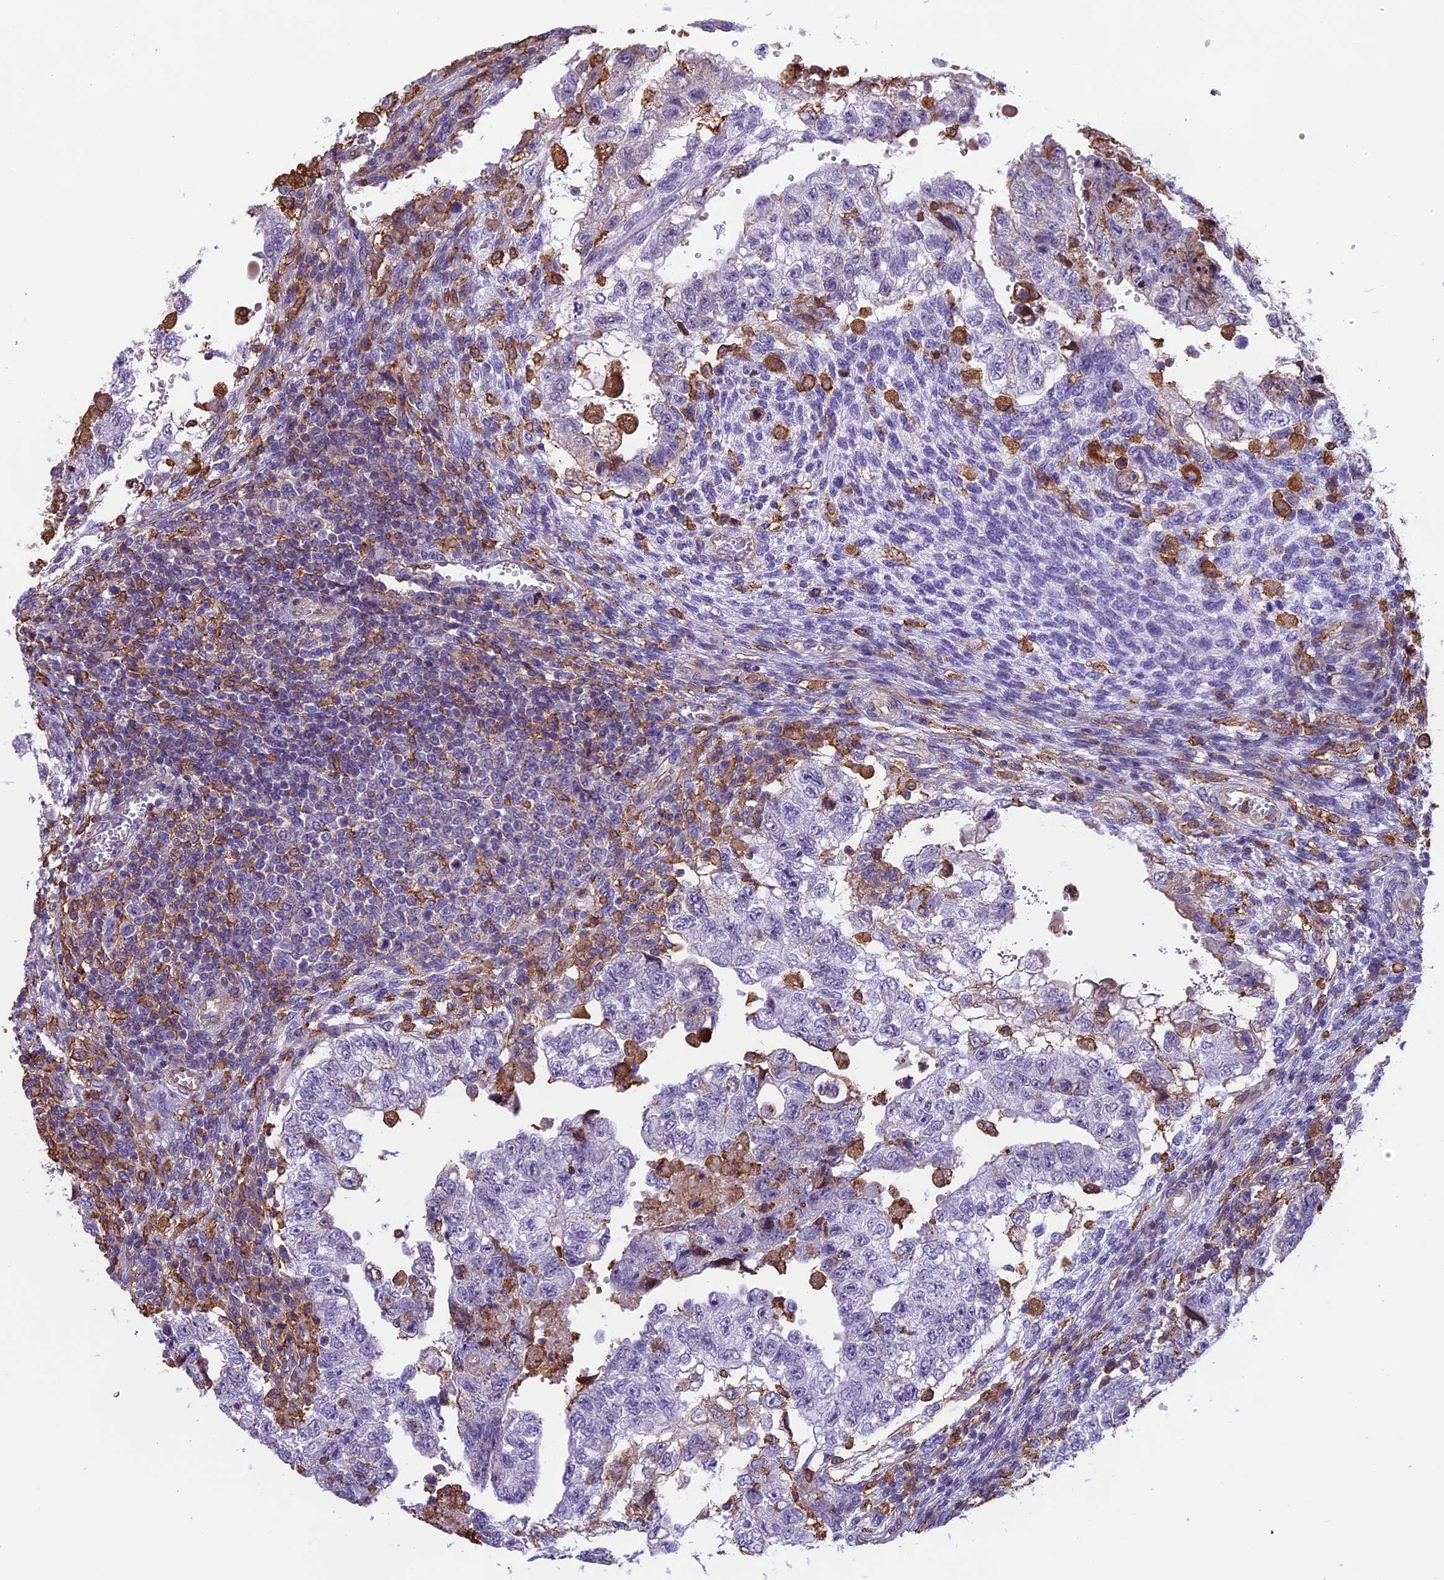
{"staining": {"intensity": "negative", "quantity": "none", "location": "none"}, "tissue": "testis cancer", "cell_type": "Tumor cells", "image_type": "cancer", "snomed": [{"axis": "morphology", "description": "Carcinoma, Embryonal, NOS"}, {"axis": "topography", "description": "Testis"}], "caption": "Micrograph shows no protein staining in tumor cells of embryonal carcinoma (testis) tissue.", "gene": "TMEM255B", "patient": {"sex": "male", "age": 36}}